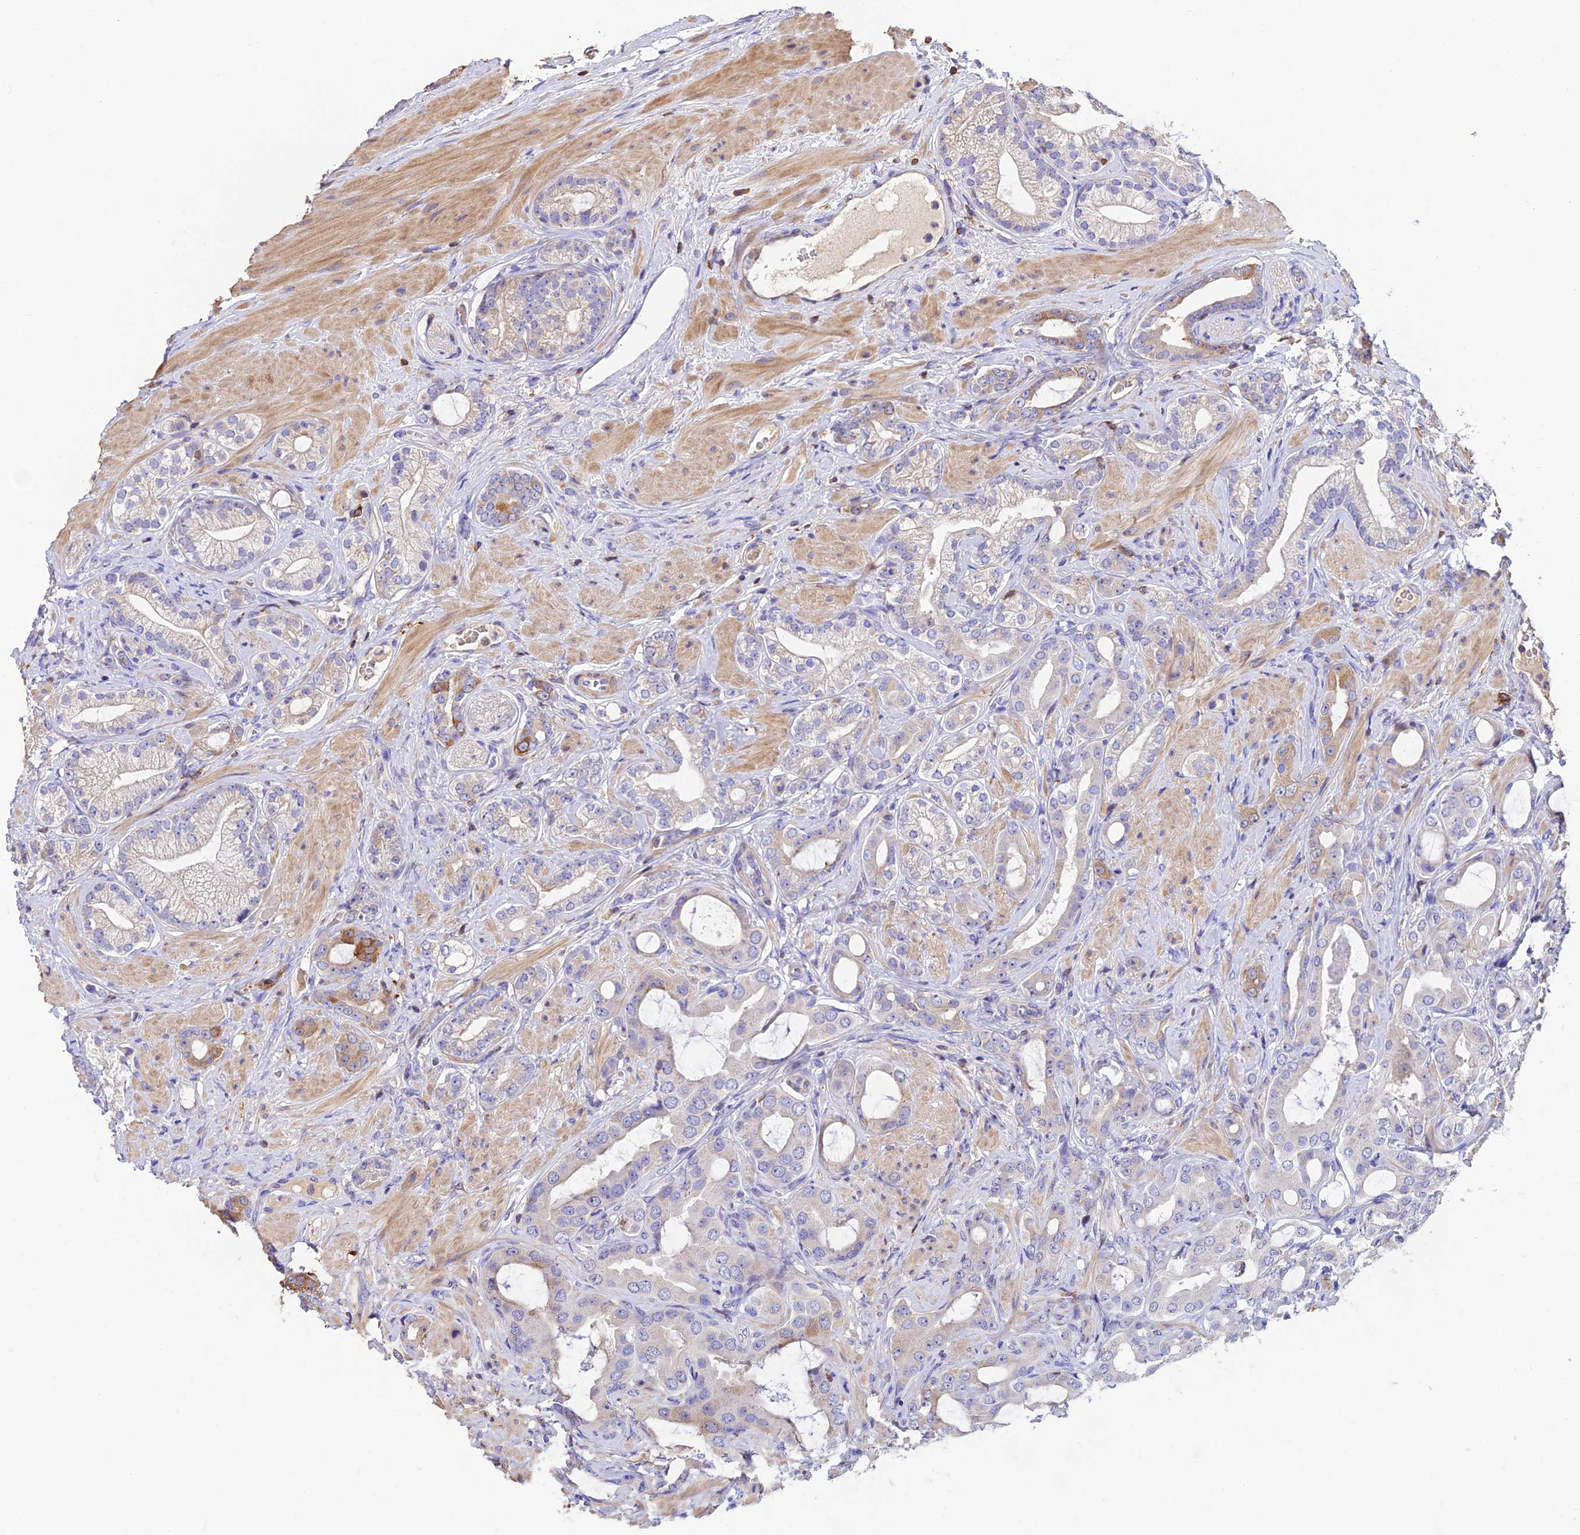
{"staining": {"intensity": "negative", "quantity": "none", "location": "none"}, "tissue": "prostate cancer", "cell_type": "Tumor cells", "image_type": "cancer", "snomed": [{"axis": "morphology", "description": "Adenocarcinoma, Low grade"}, {"axis": "topography", "description": "Prostate"}], "caption": "Immunohistochemical staining of human prostate cancer exhibits no significant positivity in tumor cells.", "gene": "LPXN", "patient": {"sex": "male", "age": 57}}